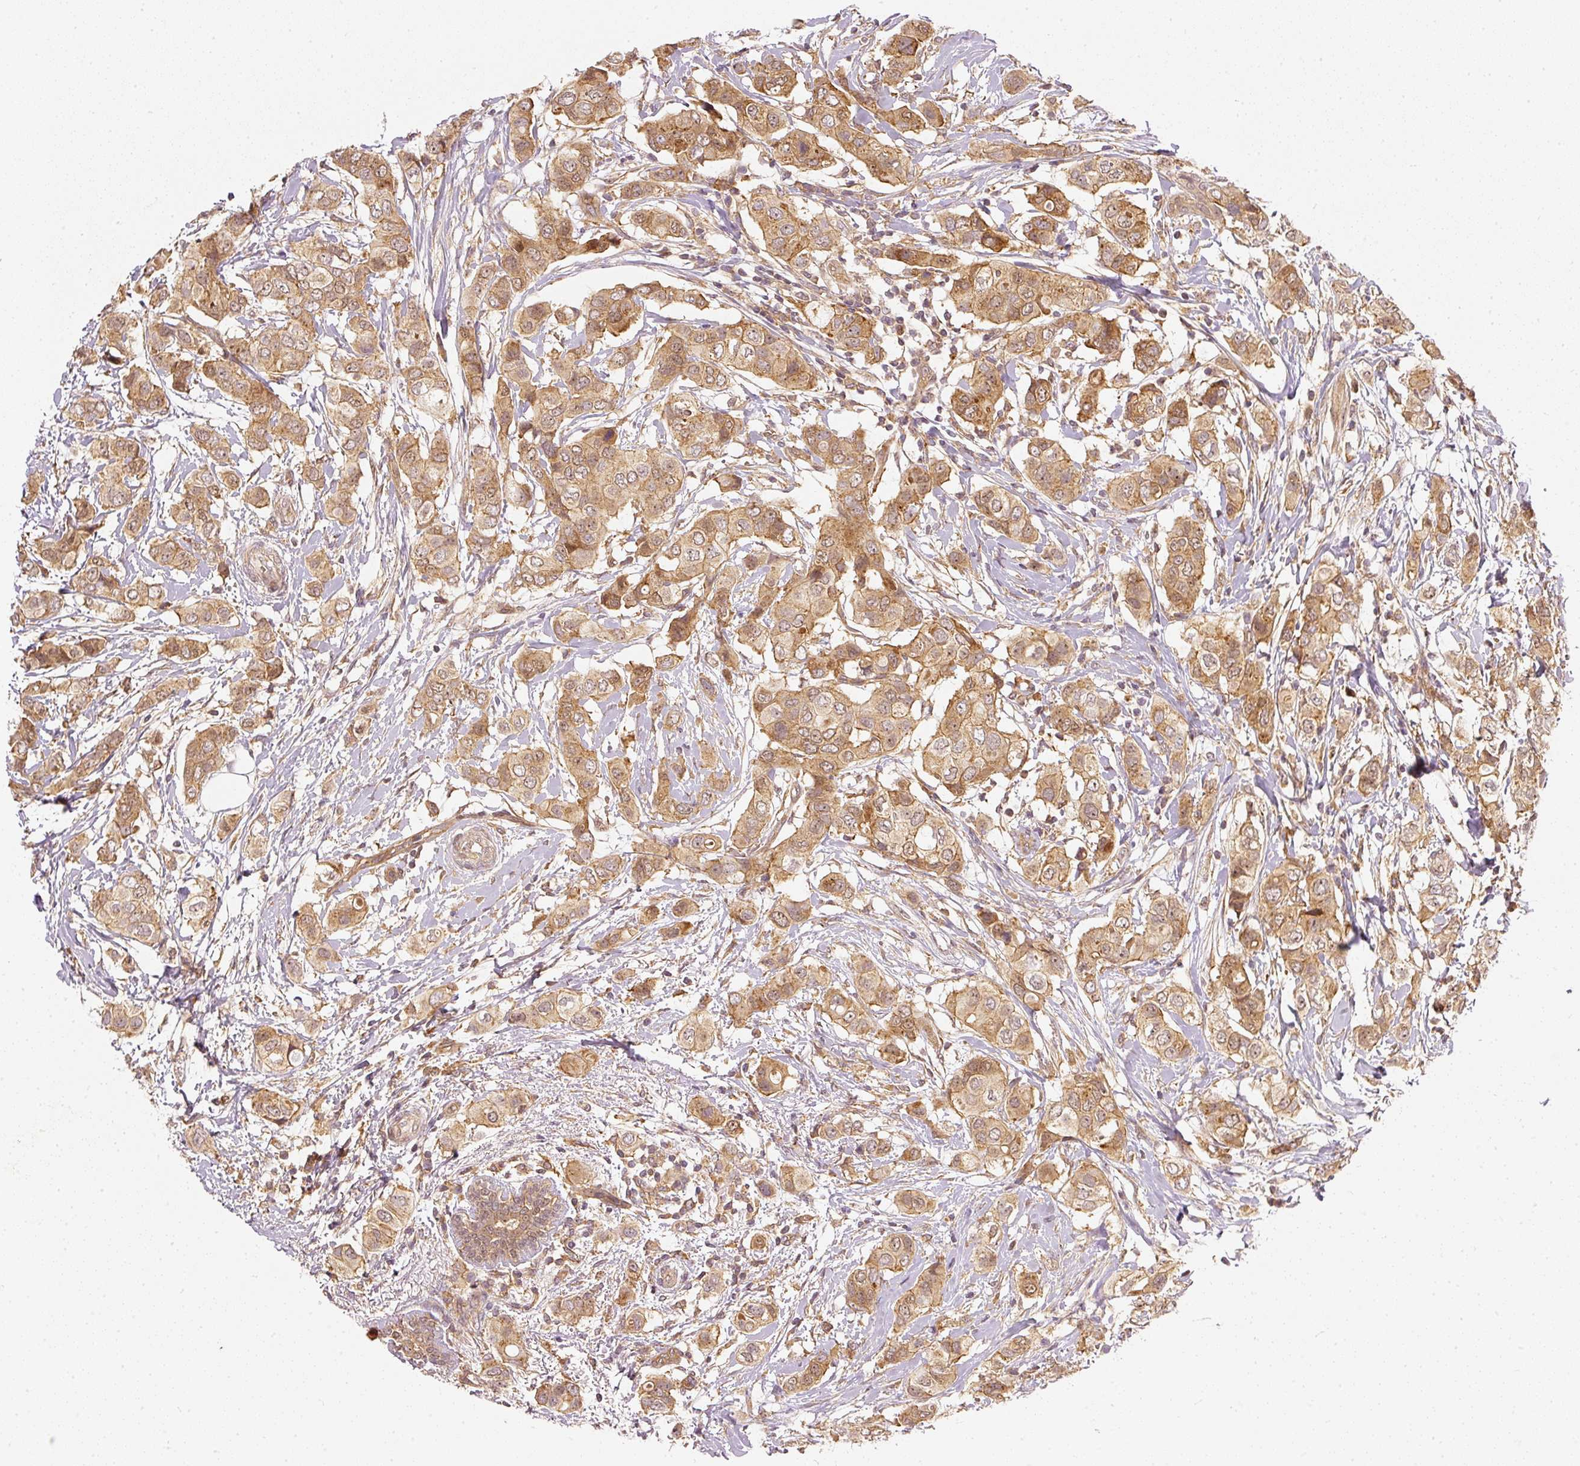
{"staining": {"intensity": "moderate", "quantity": ">75%", "location": "cytoplasmic/membranous"}, "tissue": "breast cancer", "cell_type": "Tumor cells", "image_type": "cancer", "snomed": [{"axis": "morphology", "description": "Lobular carcinoma"}, {"axis": "topography", "description": "Breast"}], "caption": "The histopathology image exhibits staining of lobular carcinoma (breast), revealing moderate cytoplasmic/membranous protein positivity (brown color) within tumor cells.", "gene": "ZNF580", "patient": {"sex": "female", "age": 51}}